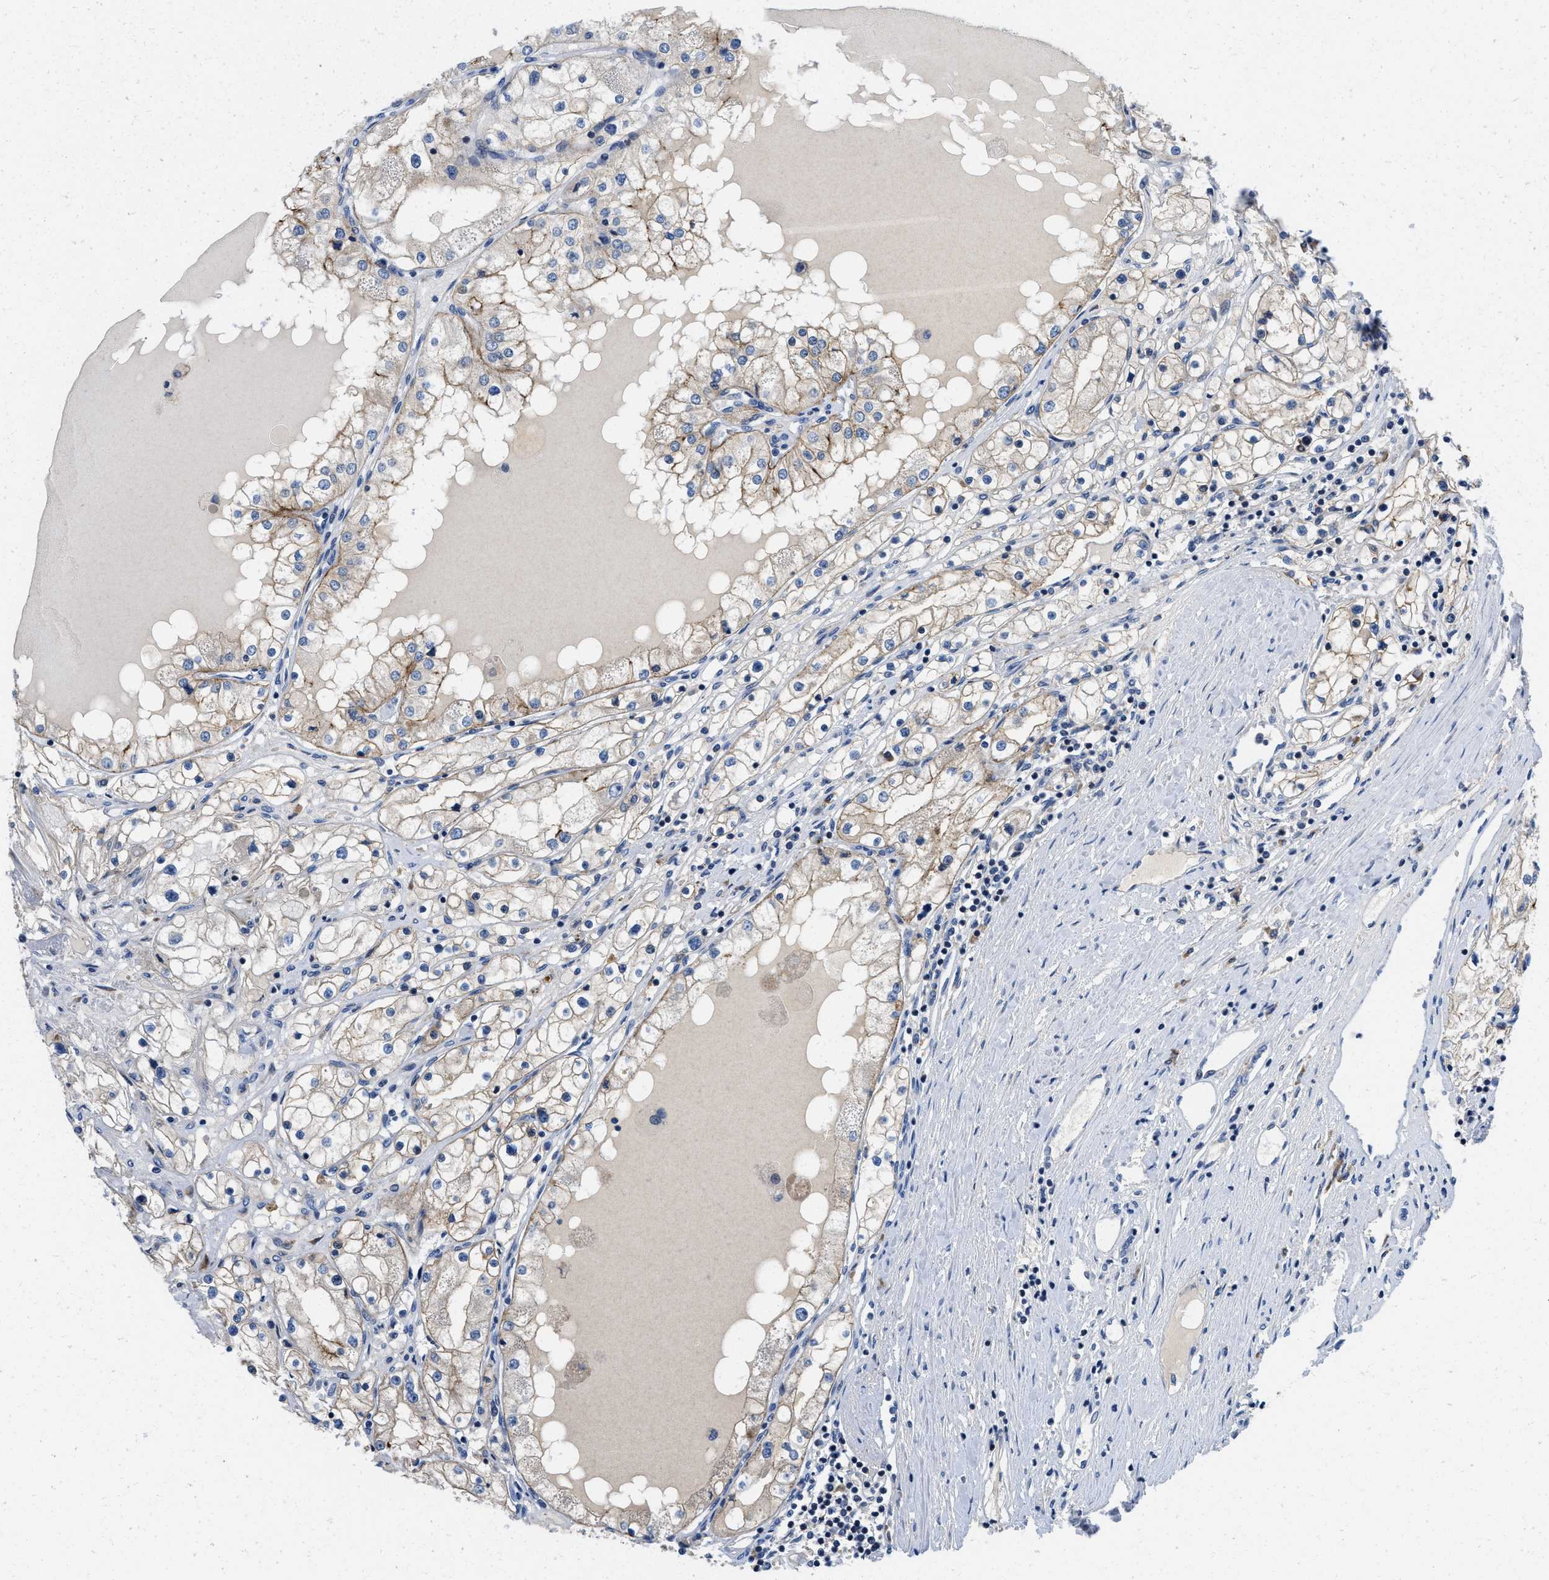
{"staining": {"intensity": "weak", "quantity": "<25%", "location": "cytoplasmic/membranous"}, "tissue": "renal cancer", "cell_type": "Tumor cells", "image_type": "cancer", "snomed": [{"axis": "morphology", "description": "Adenocarcinoma, NOS"}, {"axis": "topography", "description": "Kidney"}], "caption": "Protein analysis of renal adenocarcinoma displays no significant staining in tumor cells.", "gene": "IKBKE", "patient": {"sex": "male", "age": 68}}